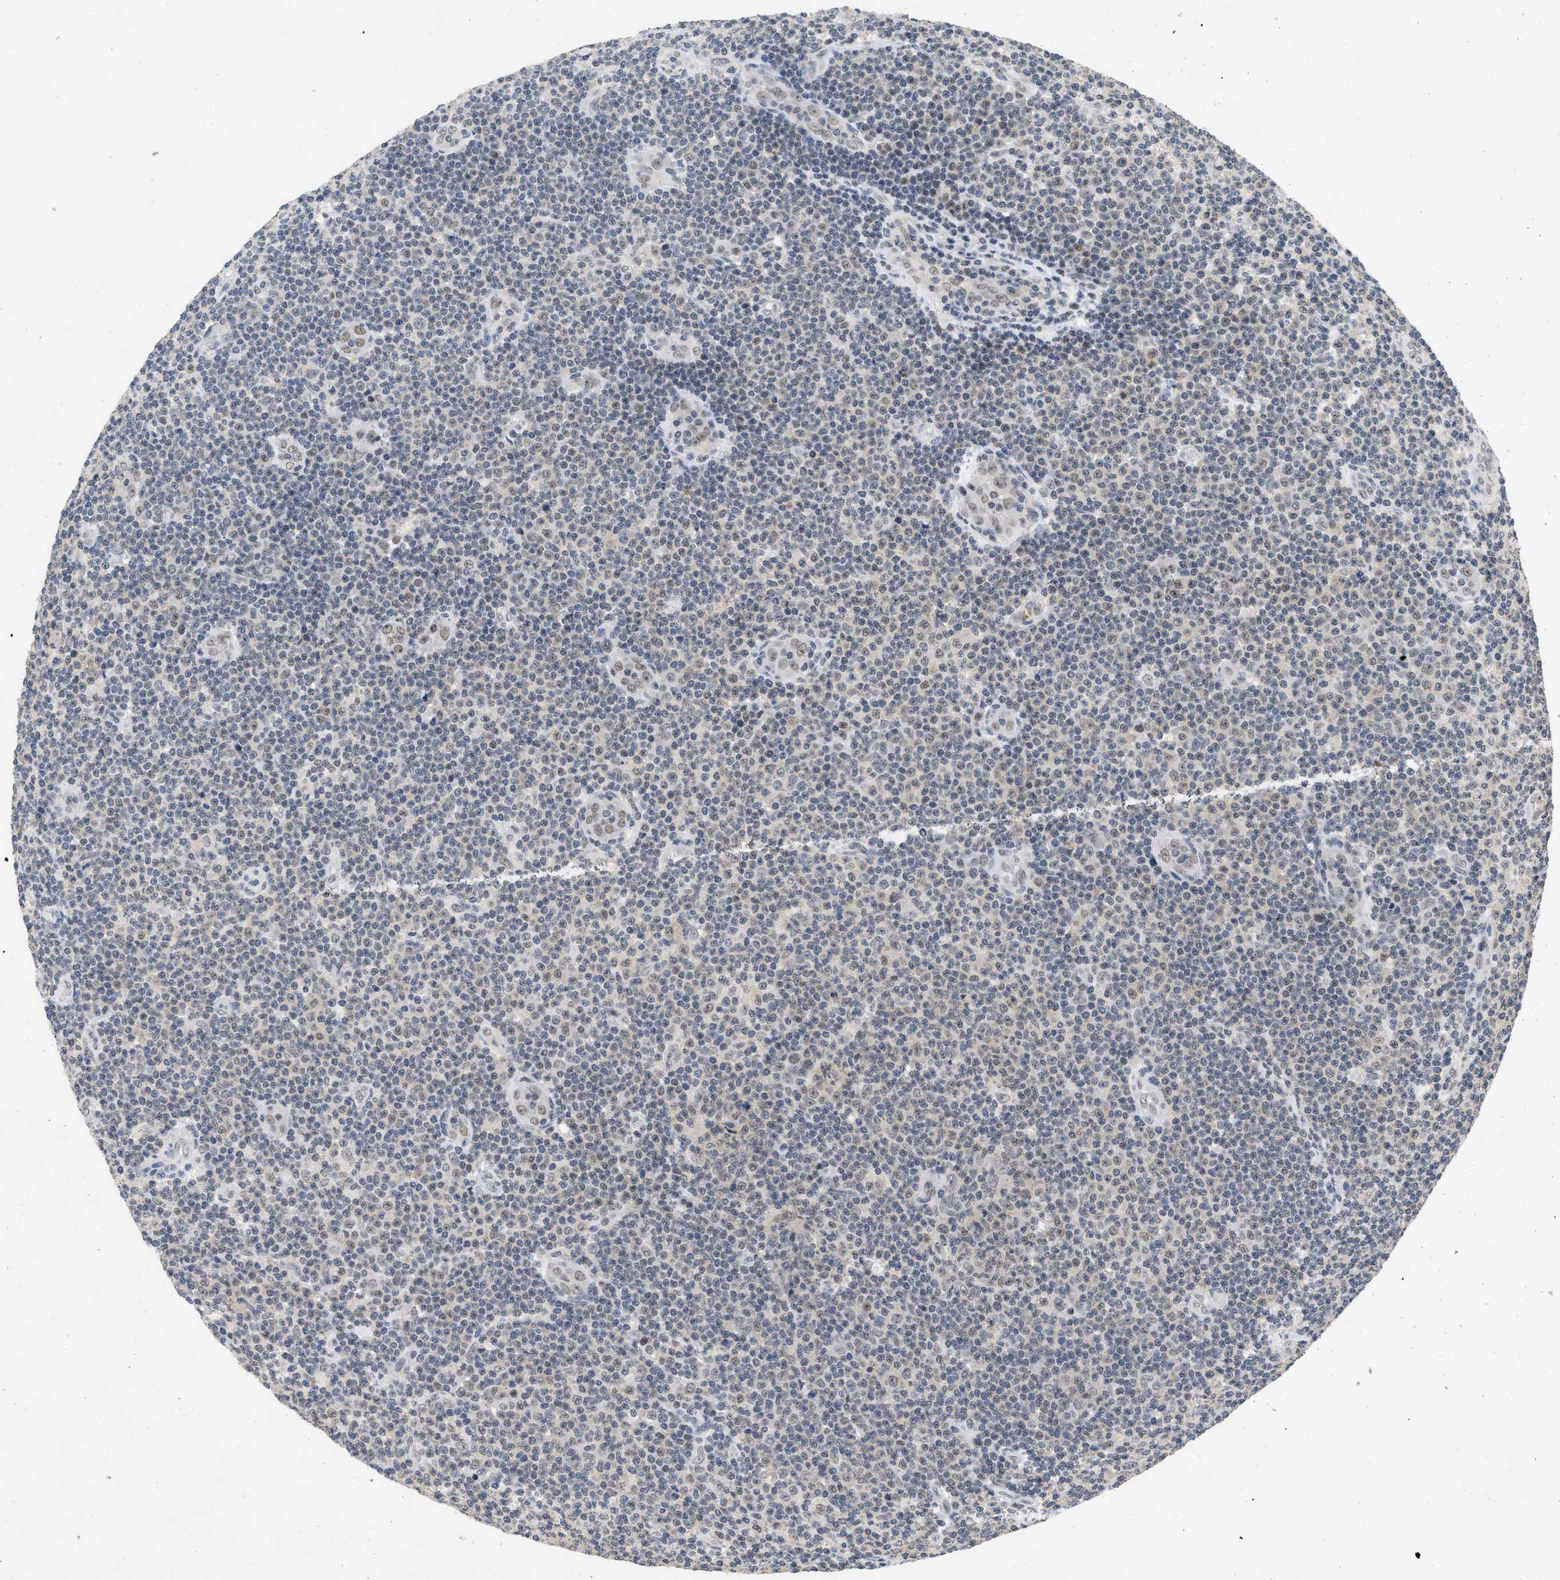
{"staining": {"intensity": "weak", "quantity": "<25%", "location": "nuclear"}, "tissue": "lymphoma", "cell_type": "Tumor cells", "image_type": "cancer", "snomed": [{"axis": "morphology", "description": "Malignant lymphoma, non-Hodgkin's type, Low grade"}, {"axis": "topography", "description": "Lymph node"}], "caption": "An image of human lymphoma is negative for staining in tumor cells.", "gene": "ZNF346", "patient": {"sex": "male", "age": 83}}